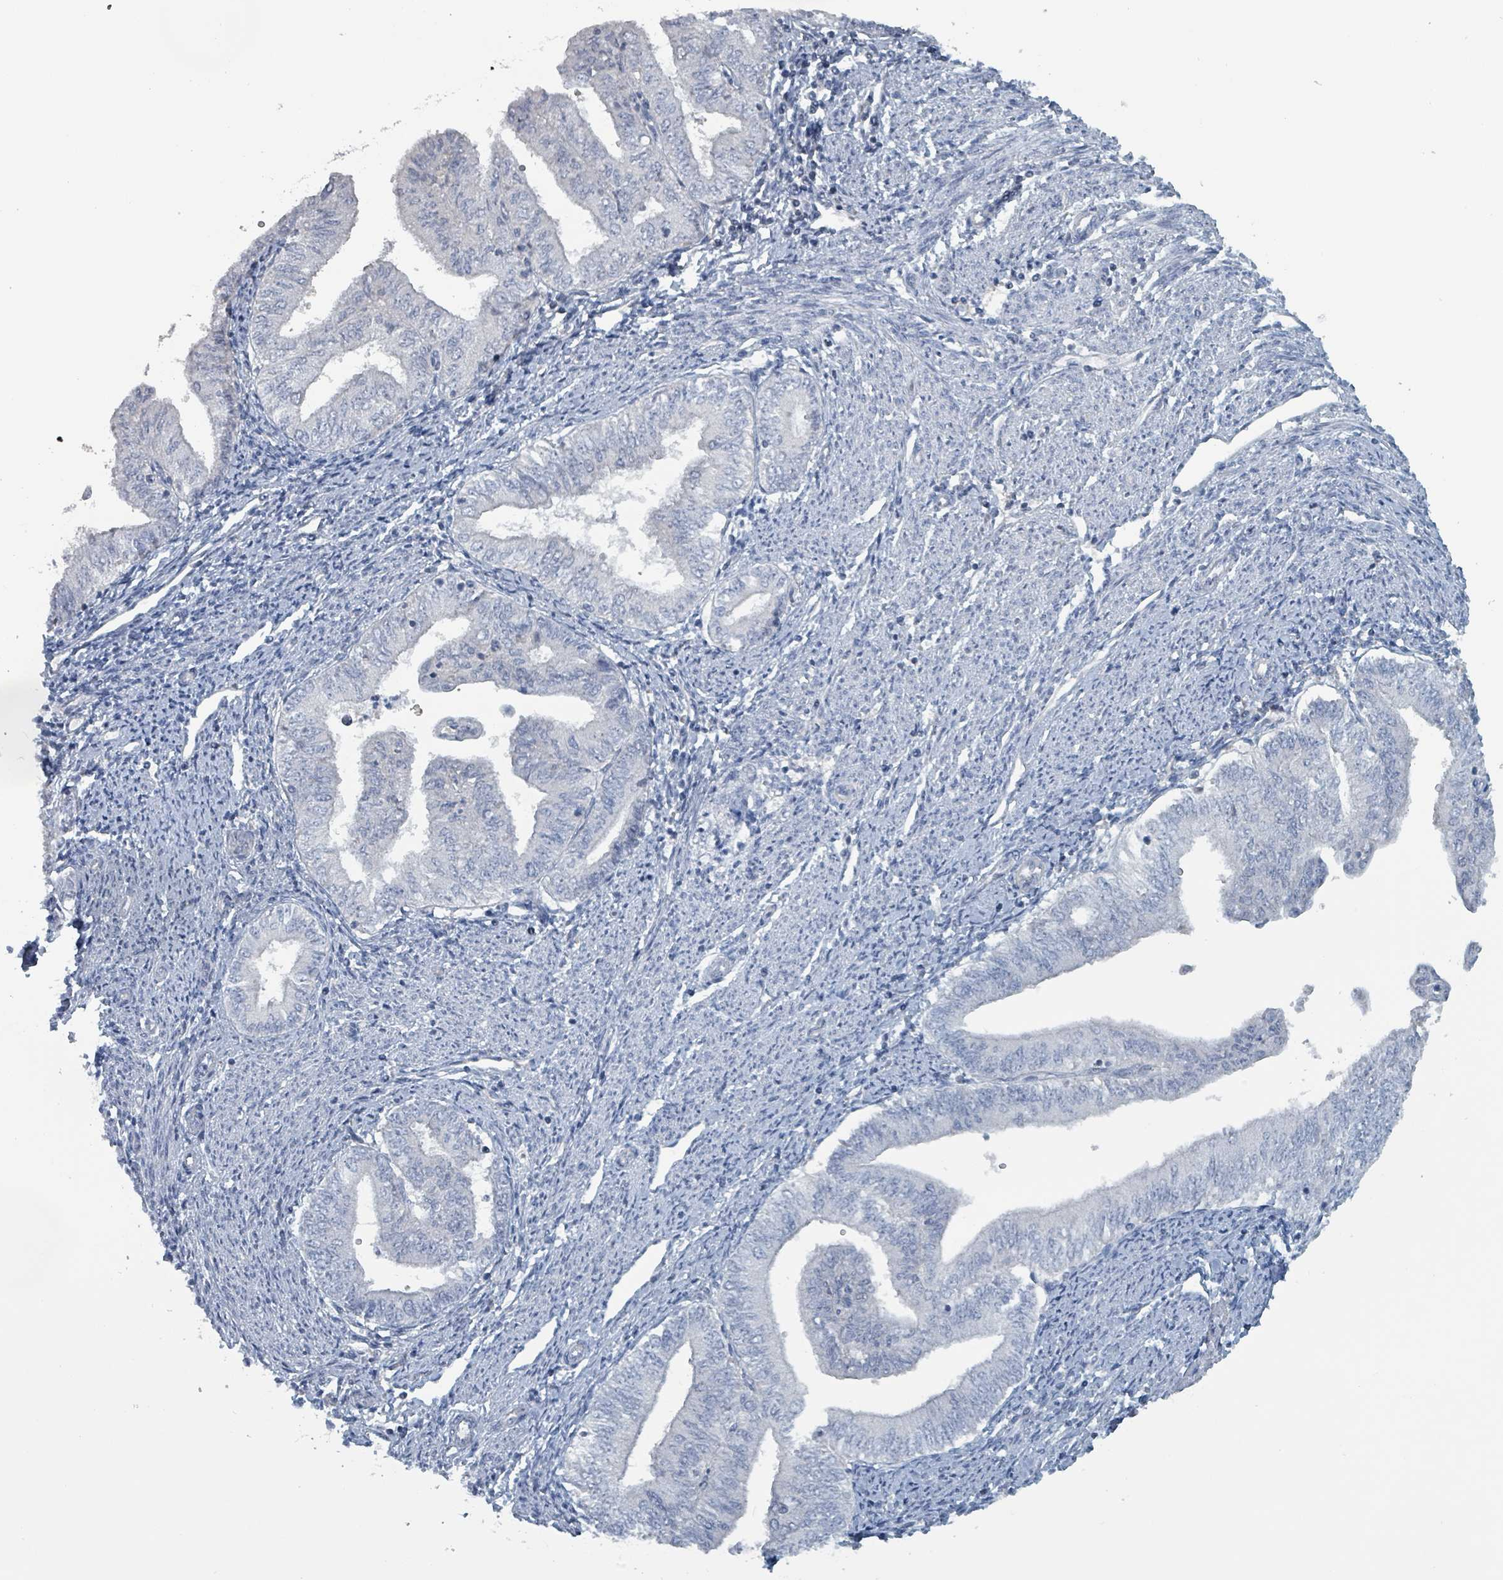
{"staining": {"intensity": "negative", "quantity": "none", "location": "none"}, "tissue": "endometrial cancer", "cell_type": "Tumor cells", "image_type": "cancer", "snomed": [{"axis": "morphology", "description": "Adenocarcinoma, NOS"}, {"axis": "topography", "description": "Endometrium"}], "caption": "Endometrial cancer (adenocarcinoma) was stained to show a protein in brown. There is no significant positivity in tumor cells. (Immunohistochemistry (ihc), brightfield microscopy, high magnification).", "gene": "BIVM", "patient": {"sex": "female", "age": 66}}